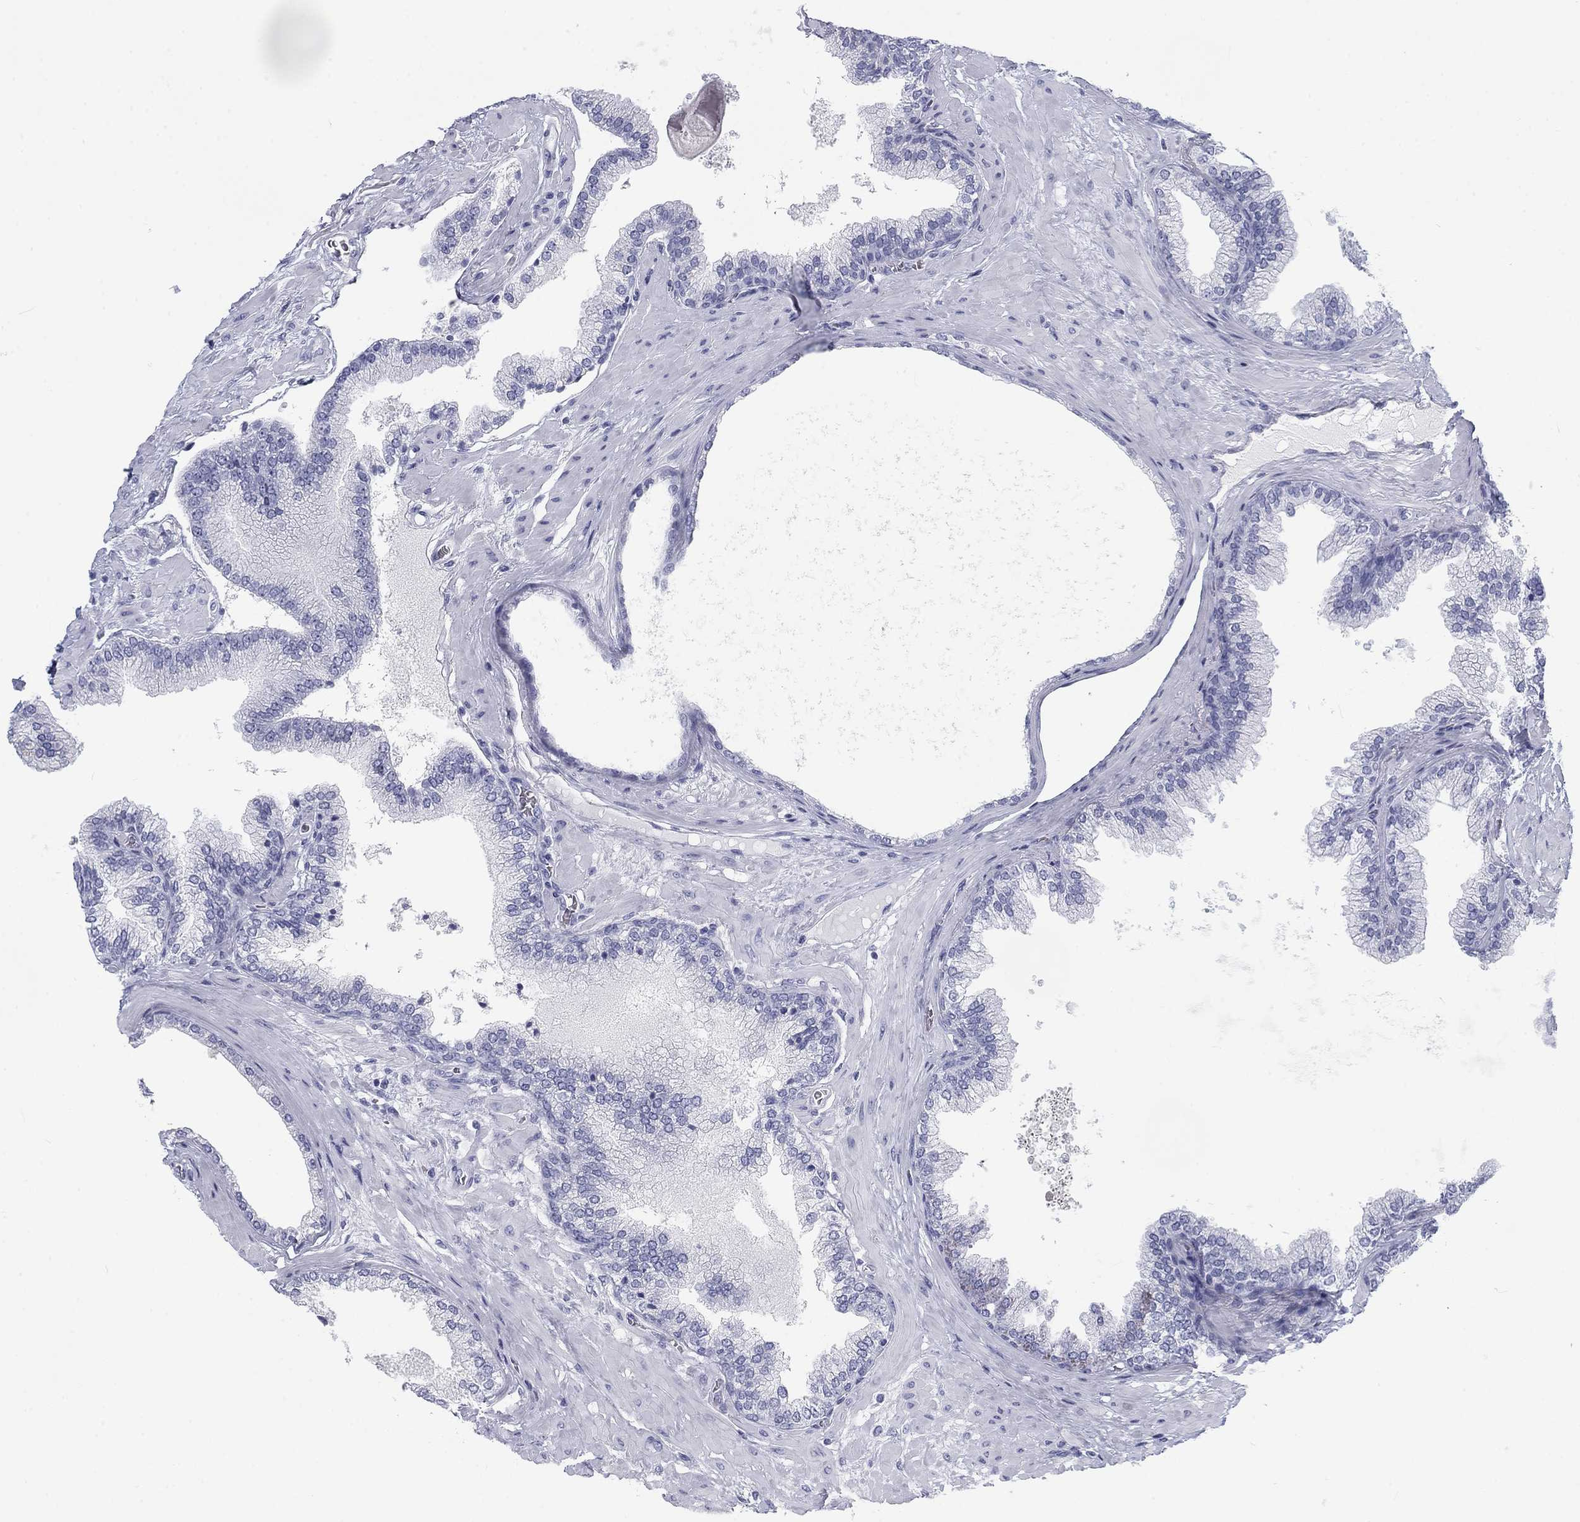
{"staining": {"intensity": "negative", "quantity": "none", "location": "none"}, "tissue": "prostate cancer", "cell_type": "Tumor cells", "image_type": "cancer", "snomed": [{"axis": "morphology", "description": "Adenocarcinoma, Low grade"}, {"axis": "topography", "description": "Prostate"}], "caption": "This is an immunohistochemistry micrograph of human prostate cancer. There is no expression in tumor cells.", "gene": "CALB1", "patient": {"sex": "male", "age": 72}}